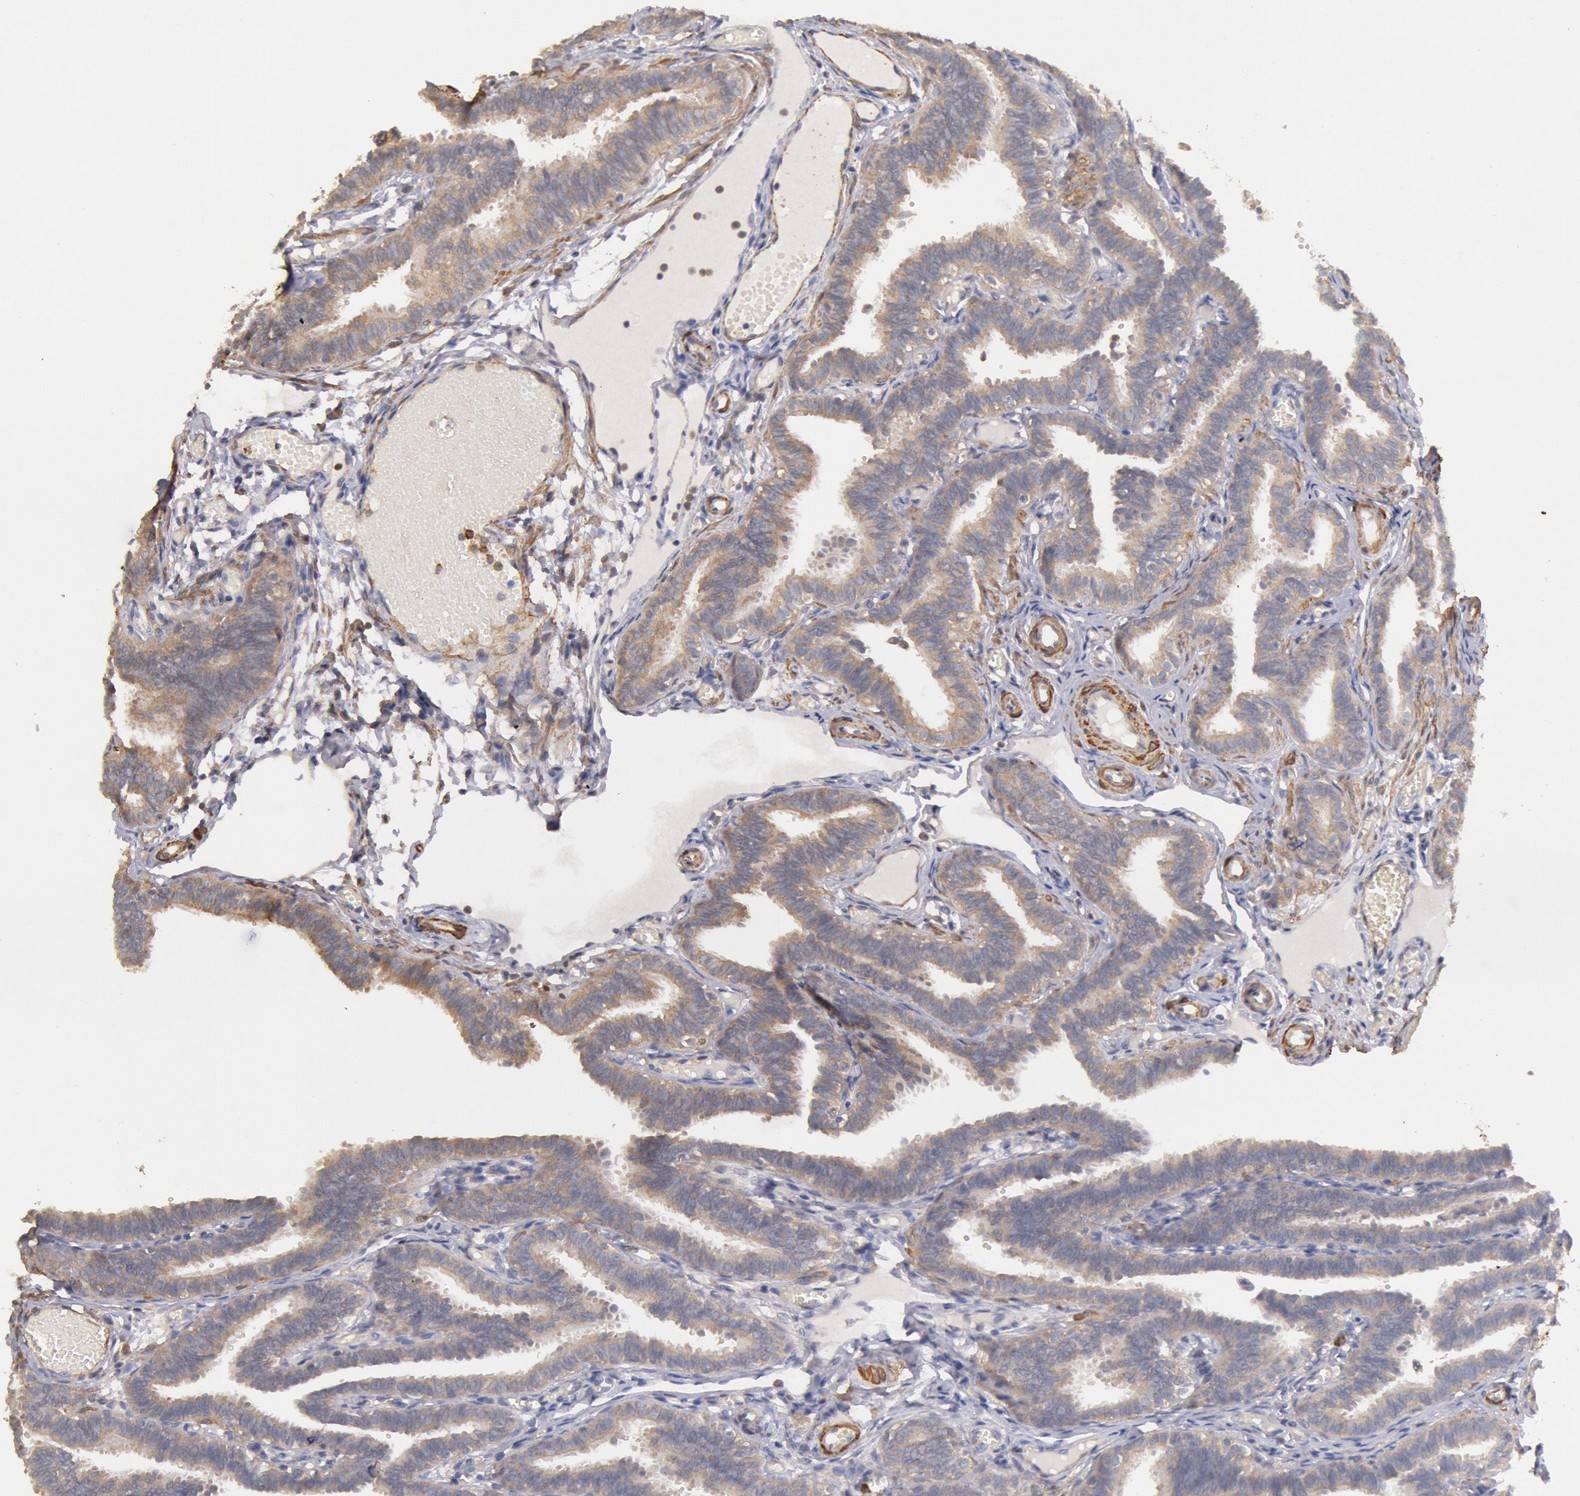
{"staining": {"intensity": "moderate", "quantity": ">75%", "location": "cytoplasmic/membranous"}, "tissue": "fallopian tube", "cell_type": "Glandular cells", "image_type": "normal", "snomed": [{"axis": "morphology", "description": "Normal tissue, NOS"}, {"axis": "topography", "description": "Fallopian tube"}], "caption": "High-power microscopy captured an immunohistochemistry image of unremarkable fallopian tube, revealing moderate cytoplasmic/membranous staining in approximately >75% of glandular cells. (Brightfield microscopy of DAB IHC at high magnification).", "gene": "TMED8", "patient": {"sex": "female", "age": 29}}